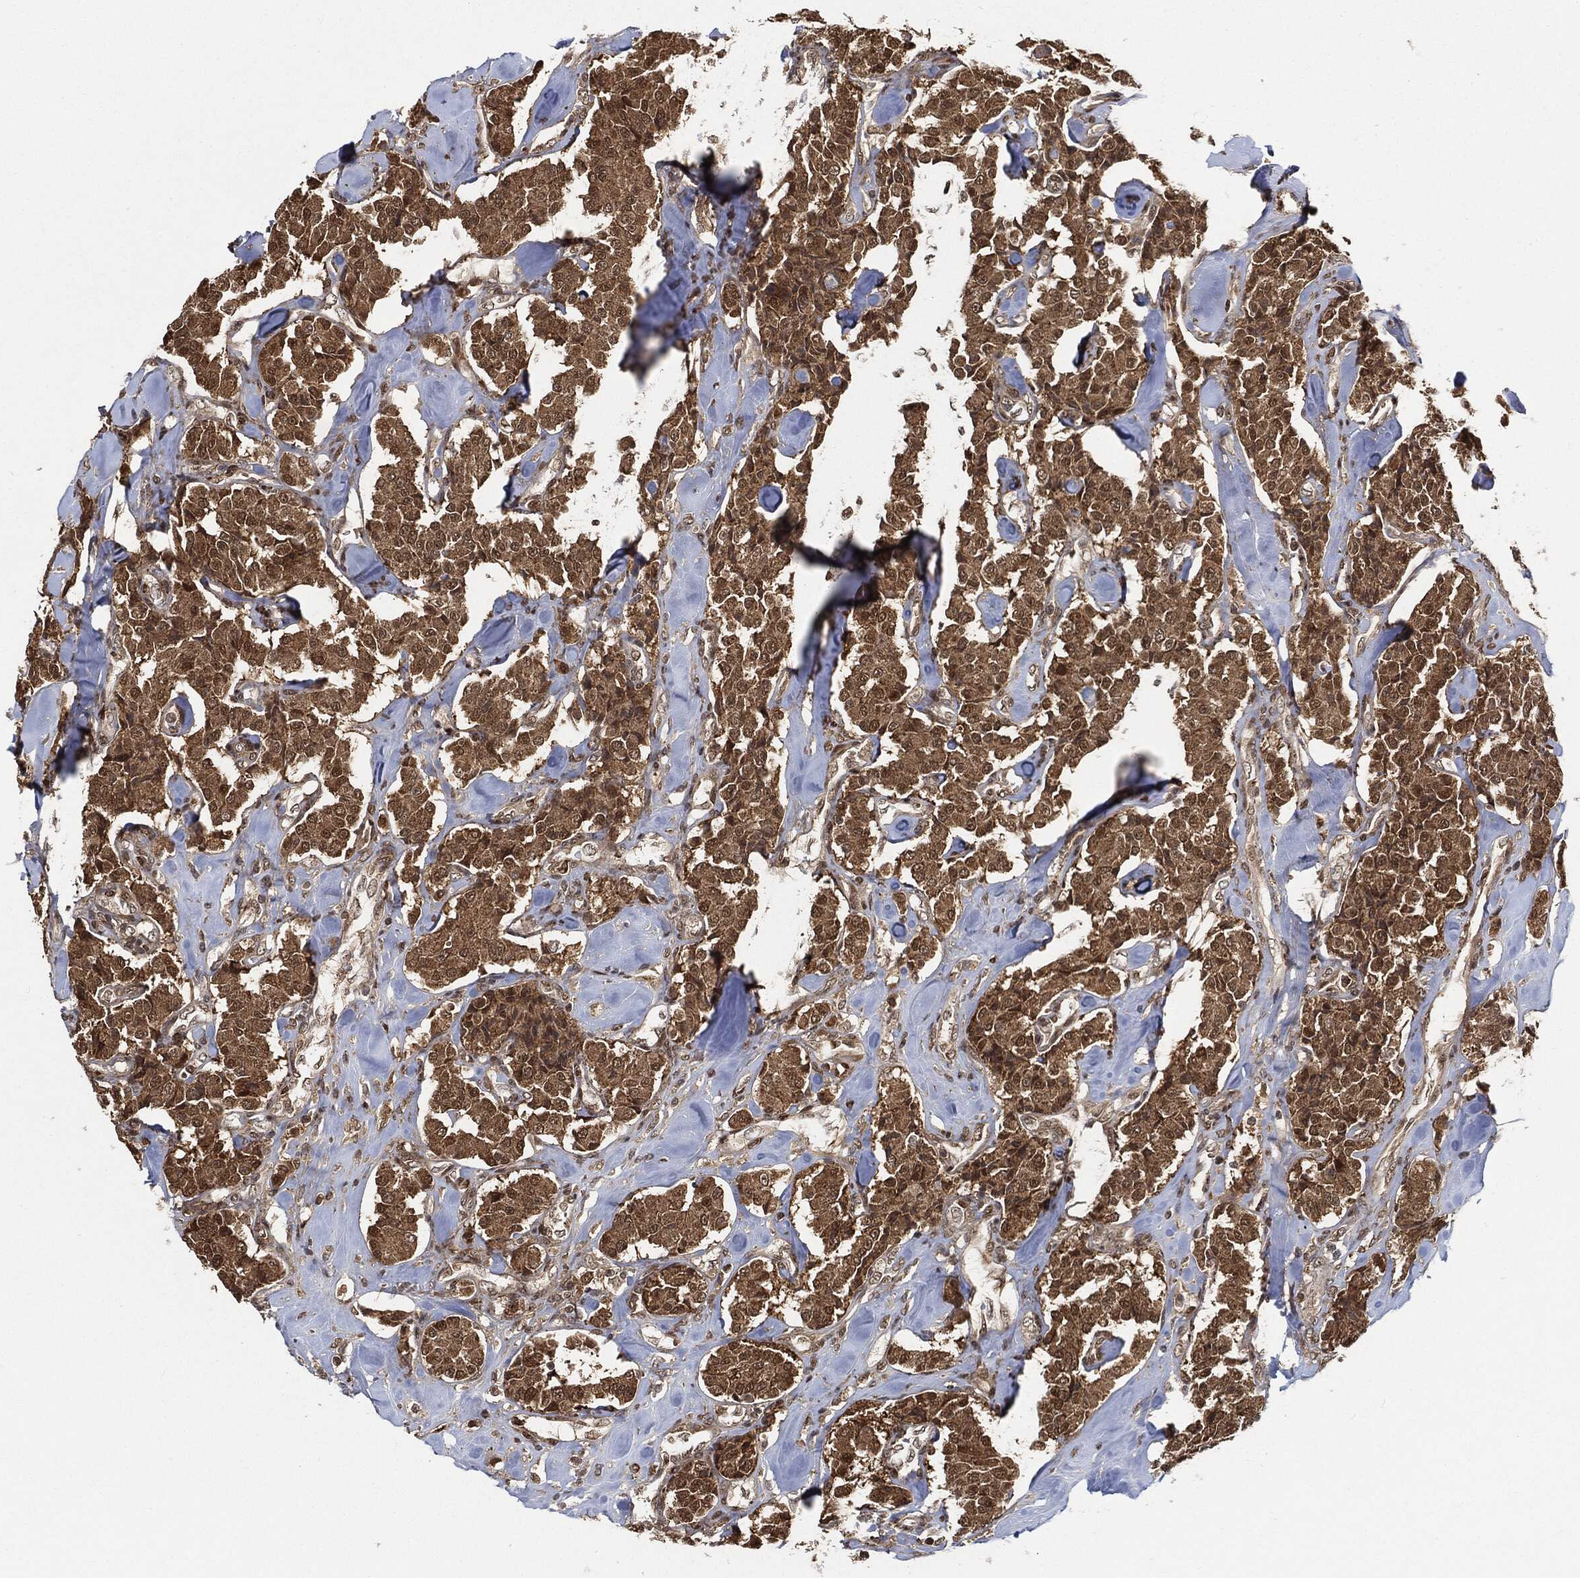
{"staining": {"intensity": "moderate", "quantity": ">75%", "location": "cytoplasmic/membranous,nuclear"}, "tissue": "carcinoid", "cell_type": "Tumor cells", "image_type": "cancer", "snomed": [{"axis": "morphology", "description": "Carcinoid, malignant, NOS"}, {"axis": "topography", "description": "Pancreas"}], "caption": "Protein analysis of carcinoid (malignant) tissue demonstrates moderate cytoplasmic/membranous and nuclear expression in approximately >75% of tumor cells.", "gene": "CUTA", "patient": {"sex": "male", "age": 41}}